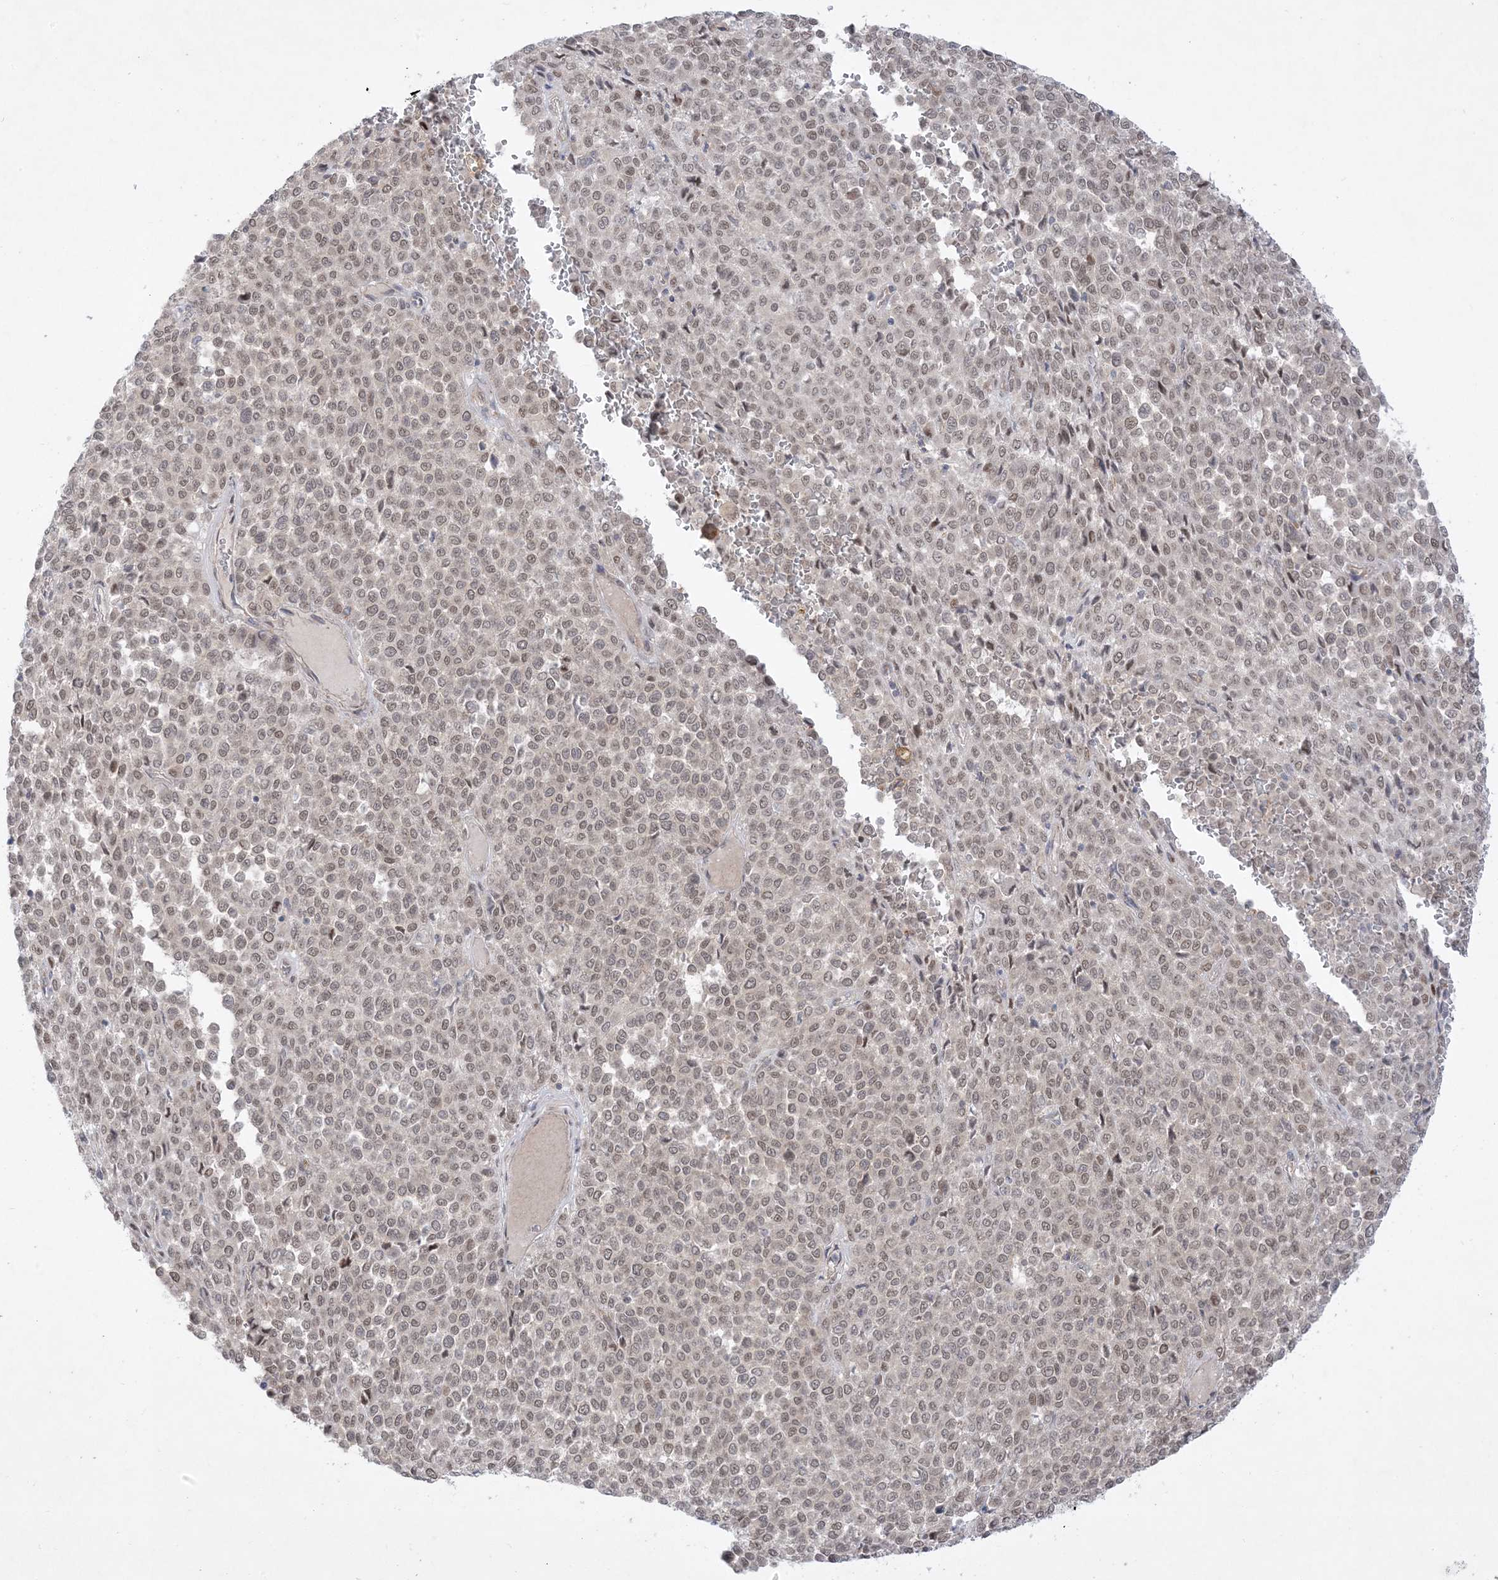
{"staining": {"intensity": "weak", "quantity": ">75%", "location": "nuclear"}, "tissue": "melanoma", "cell_type": "Tumor cells", "image_type": "cancer", "snomed": [{"axis": "morphology", "description": "Malignant melanoma, Metastatic site"}, {"axis": "topography", "description": "Pancreas"}], "caption": "Protein staining exhibits weak nuclear positivity in approximately >75% of tumor cells in malignant melanoma (metastatic site). The staining was performed using DAB (3,3'-diaminobenzidine) to visualize the protein expression in brown, while the nuclei were stained in blue with hematoxylin (Magnification: 20x).", "gene": "PTK6", "patient": {"sex": "female", "age": 30}}